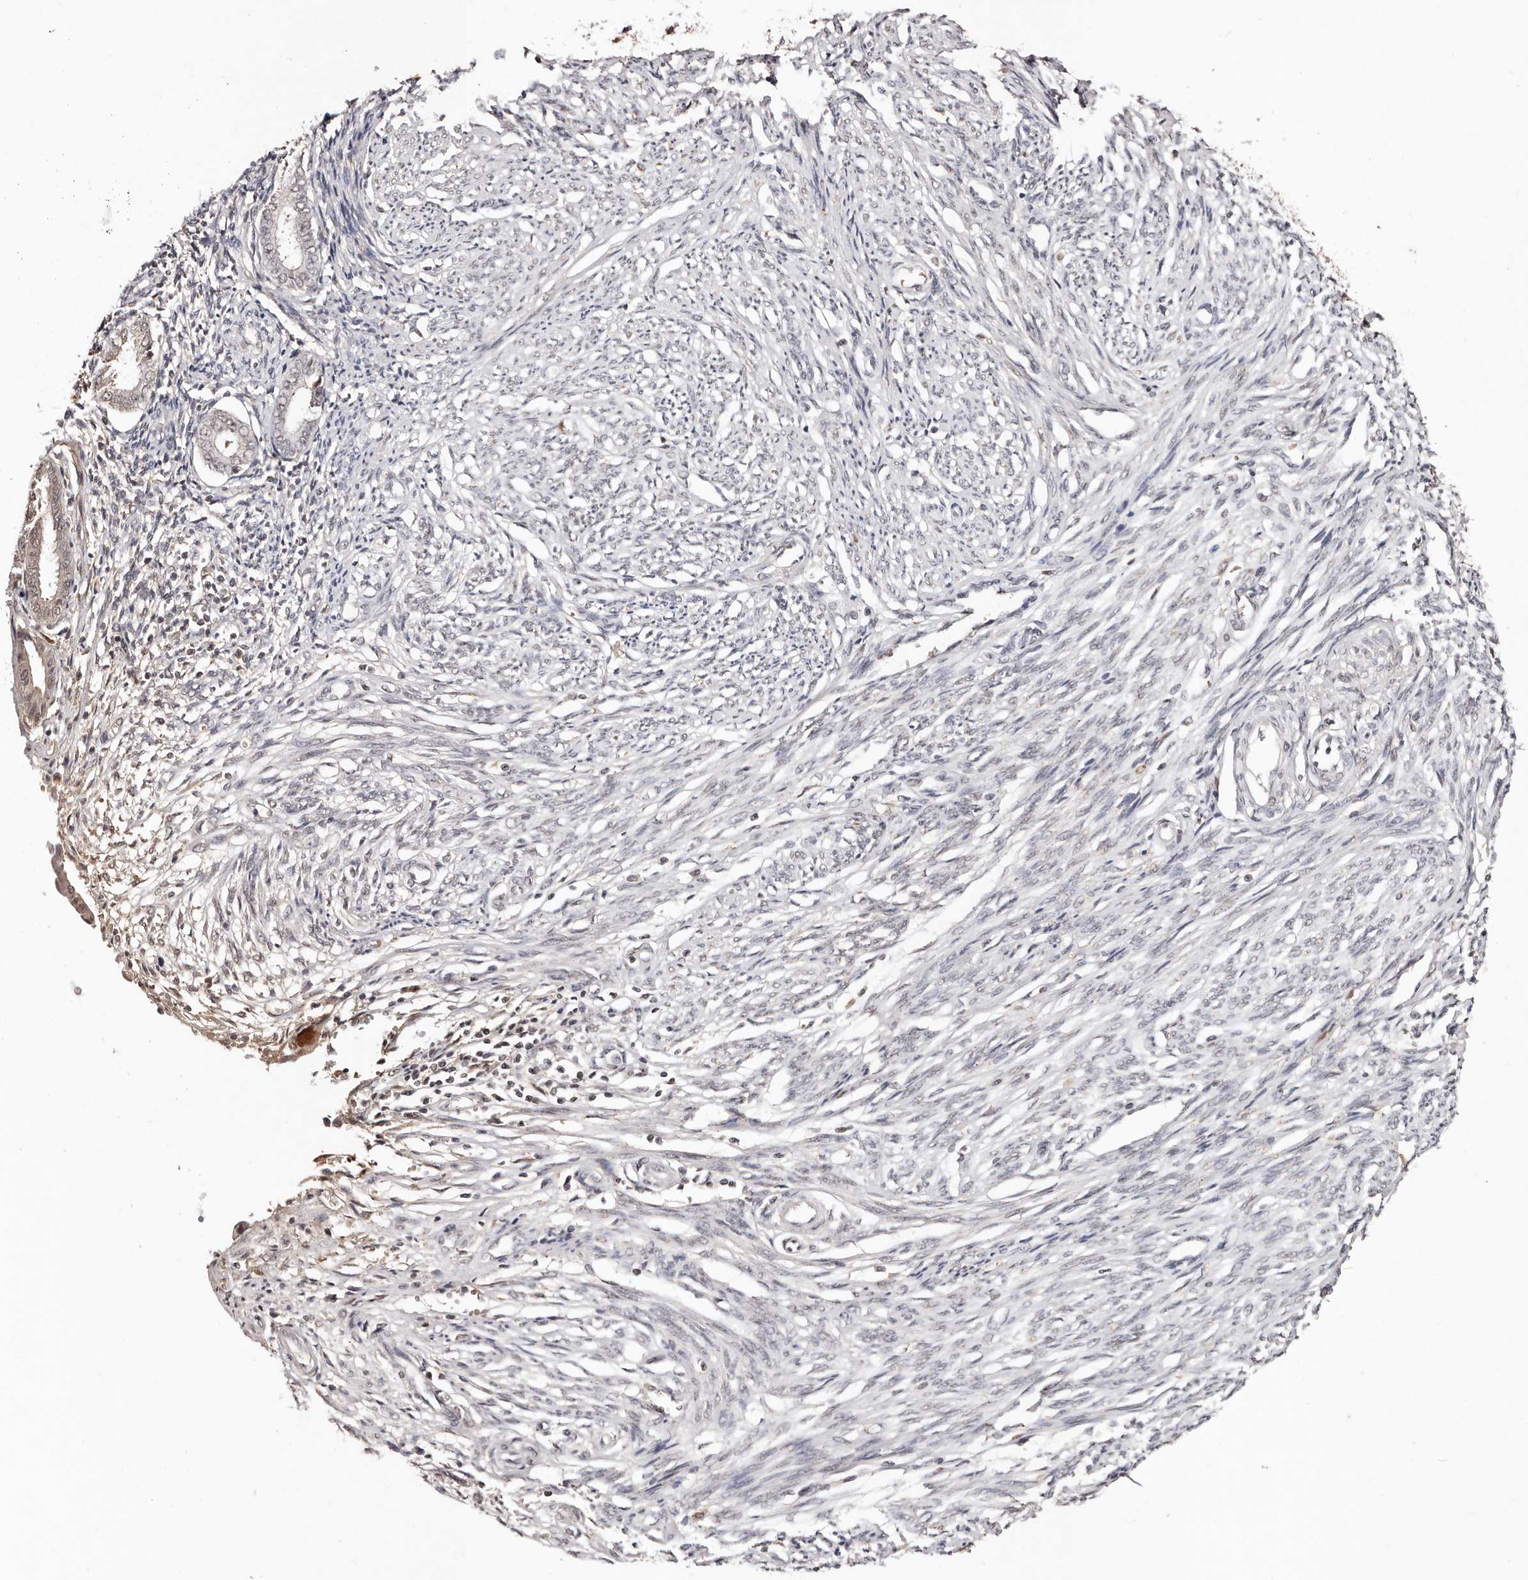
{"staining": {"intensity": "negative", "quantity": "none", "location": "none"}, "tissue": "endometrium", "cell_type": "Cells in endometrial stroma", "image_type": "normal", "snomed": [{"axis": "morphology", "description": "Normal tissue, NOS"}, {"axis": "topography", "description": "Endometrium"}], "caption": "DAB (3,3'-diaminobenzidine) immunohistochemical staining of unremarkable human endometrium reveals no significant staining in cells in endometrial stroma.", "gene": "BICRAL", "patient": {"sex": "female", "age": 56}}